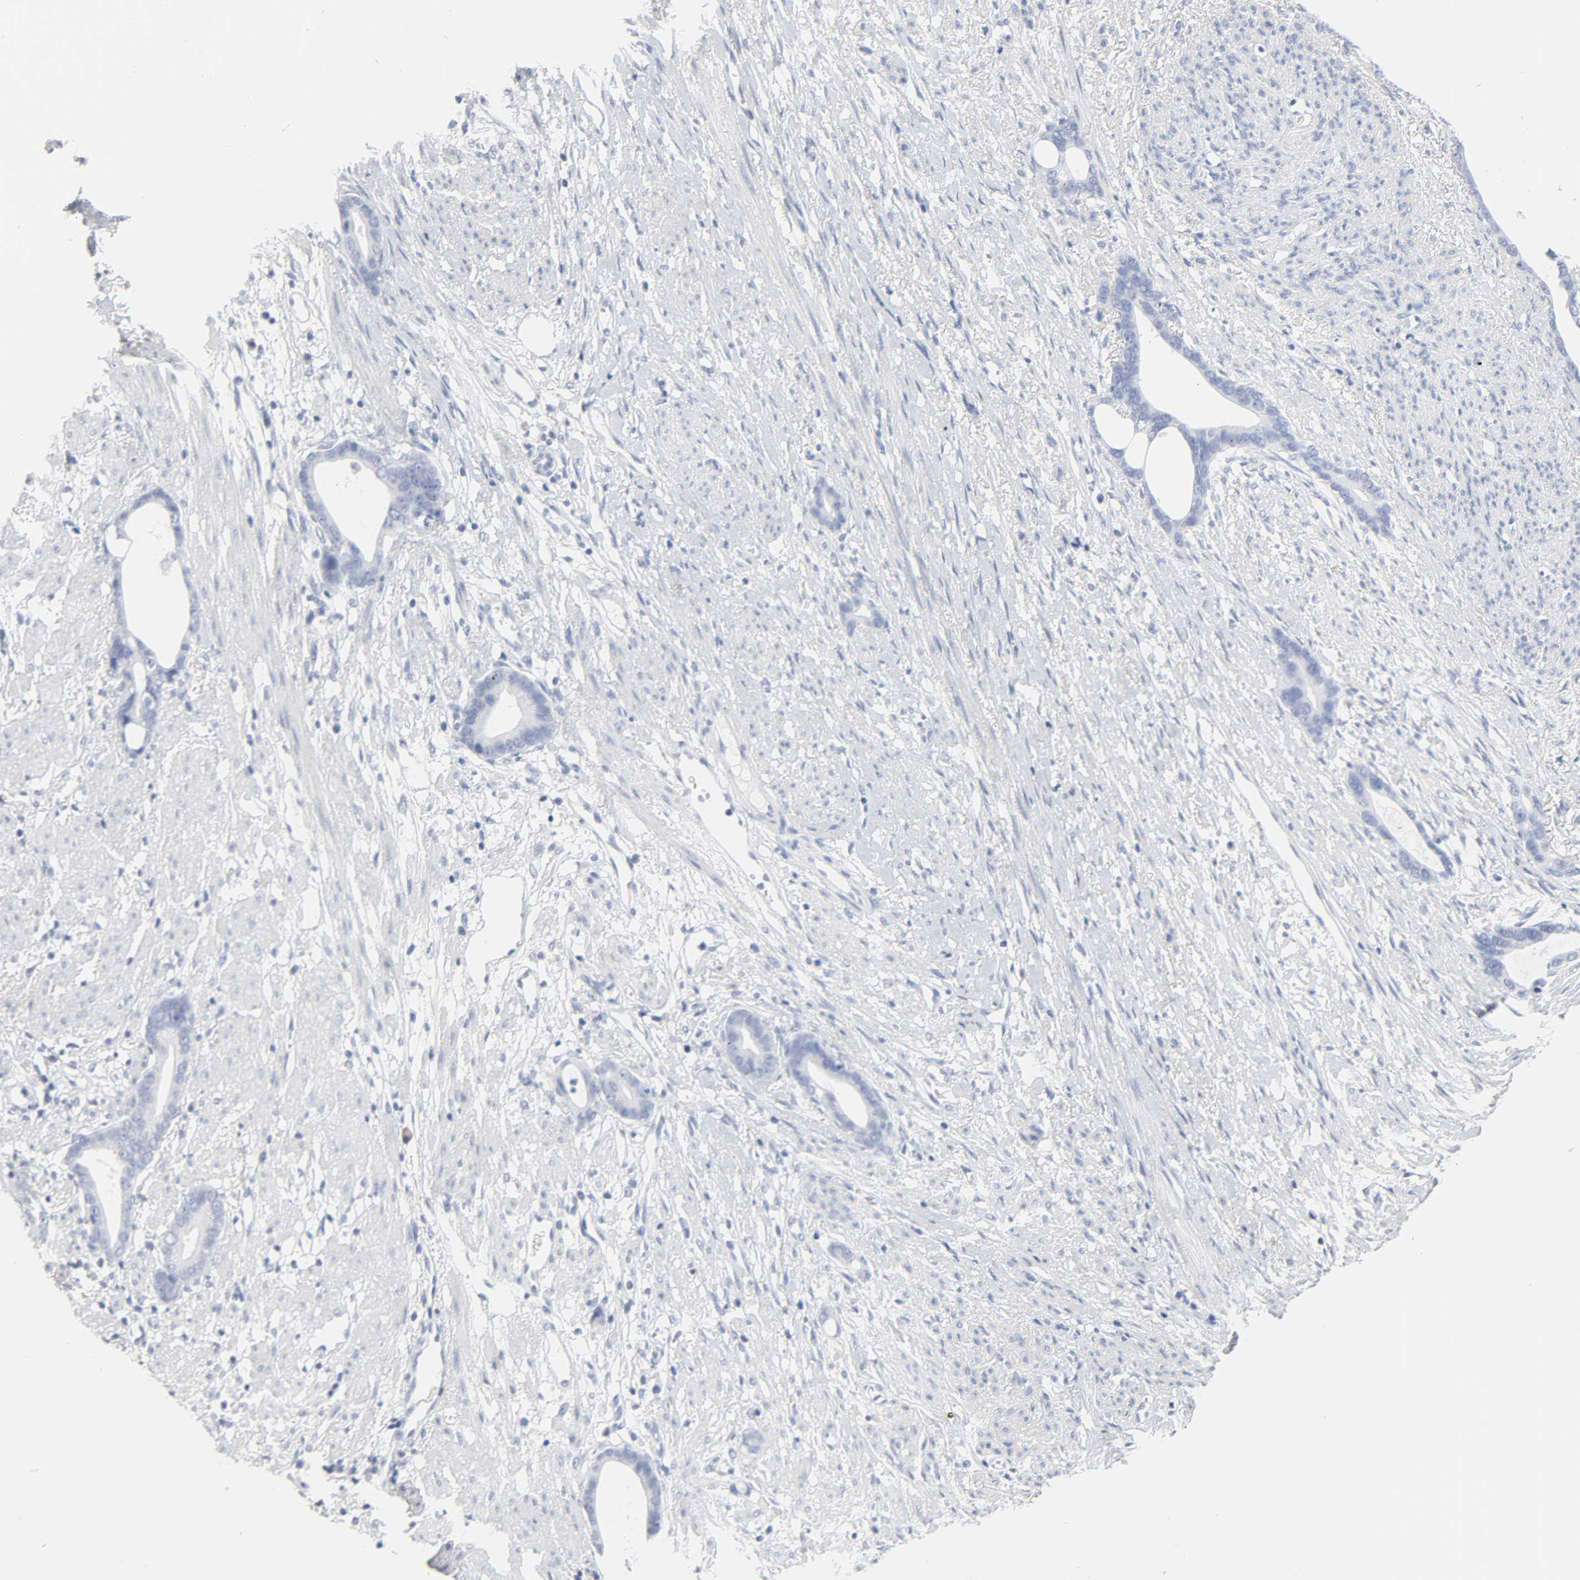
{"staining": {"intensity": "negative", "quantity": "none", "location": "none"}, "tissue": "stomach cancer", "cell_type": "Tumor cells", "image_type": "cancer", "snomed": [{"axis": "morphology", "description": "Adenocarcinoma, NOS"}, {"axis": "topography", "description": "Stomach"}], "caption": "IHC of human adenocarcinoma (stomach) displays no expression in tumor cells. (IHC, brightfield microscopy, high magnification).", "gene": "ACP3", "patient": {"sex": "female", "age": 75}}